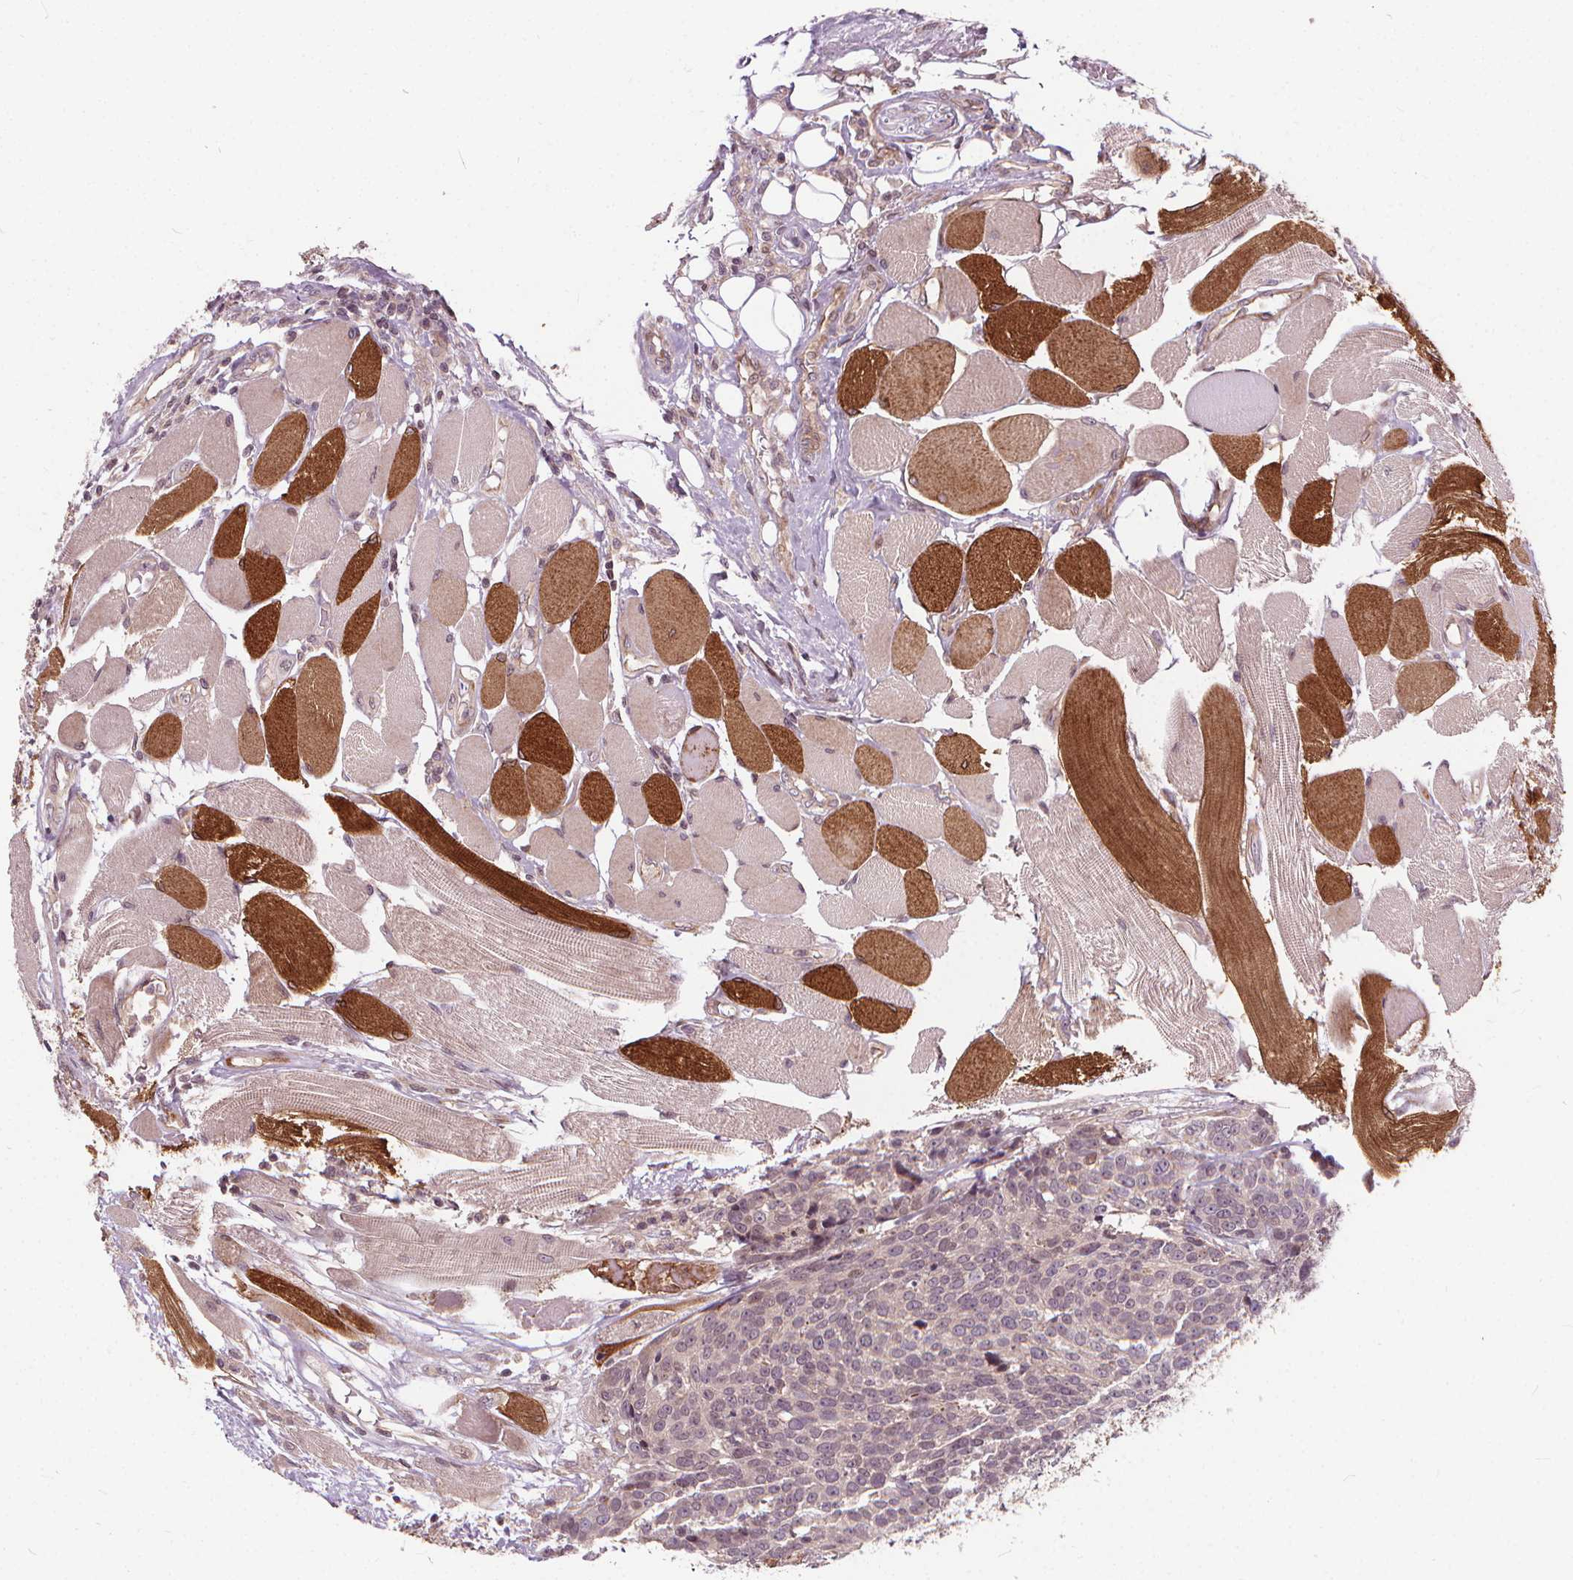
{"staining": {"intensity": "negative", "quantity": "none", "location": "none"}, "tissue": "head and neck cancer", "cell_type": "Tumor cells", "image_type": "cancer", "snomed": [{"axis": "morphology", "description": "Squamous cell carcinoma, NOS"}, {"axis": "topography", "description": "Oral tissue"}, {"axis": "topography", "description": "Head-Neck"}], "caption": "High power microscopy micrograph of an IHC histopathology image of squamous cell carcinoma (head and neck), revealing no significant staining in tumor cells. (DAB (3,3'-diaminobenzidine) immunohistochemistry (IHC) visualized using brightfield microscopy, high magnification).", "gene": "INPP5E", "patient": {"sex": "male", "age": 64}}